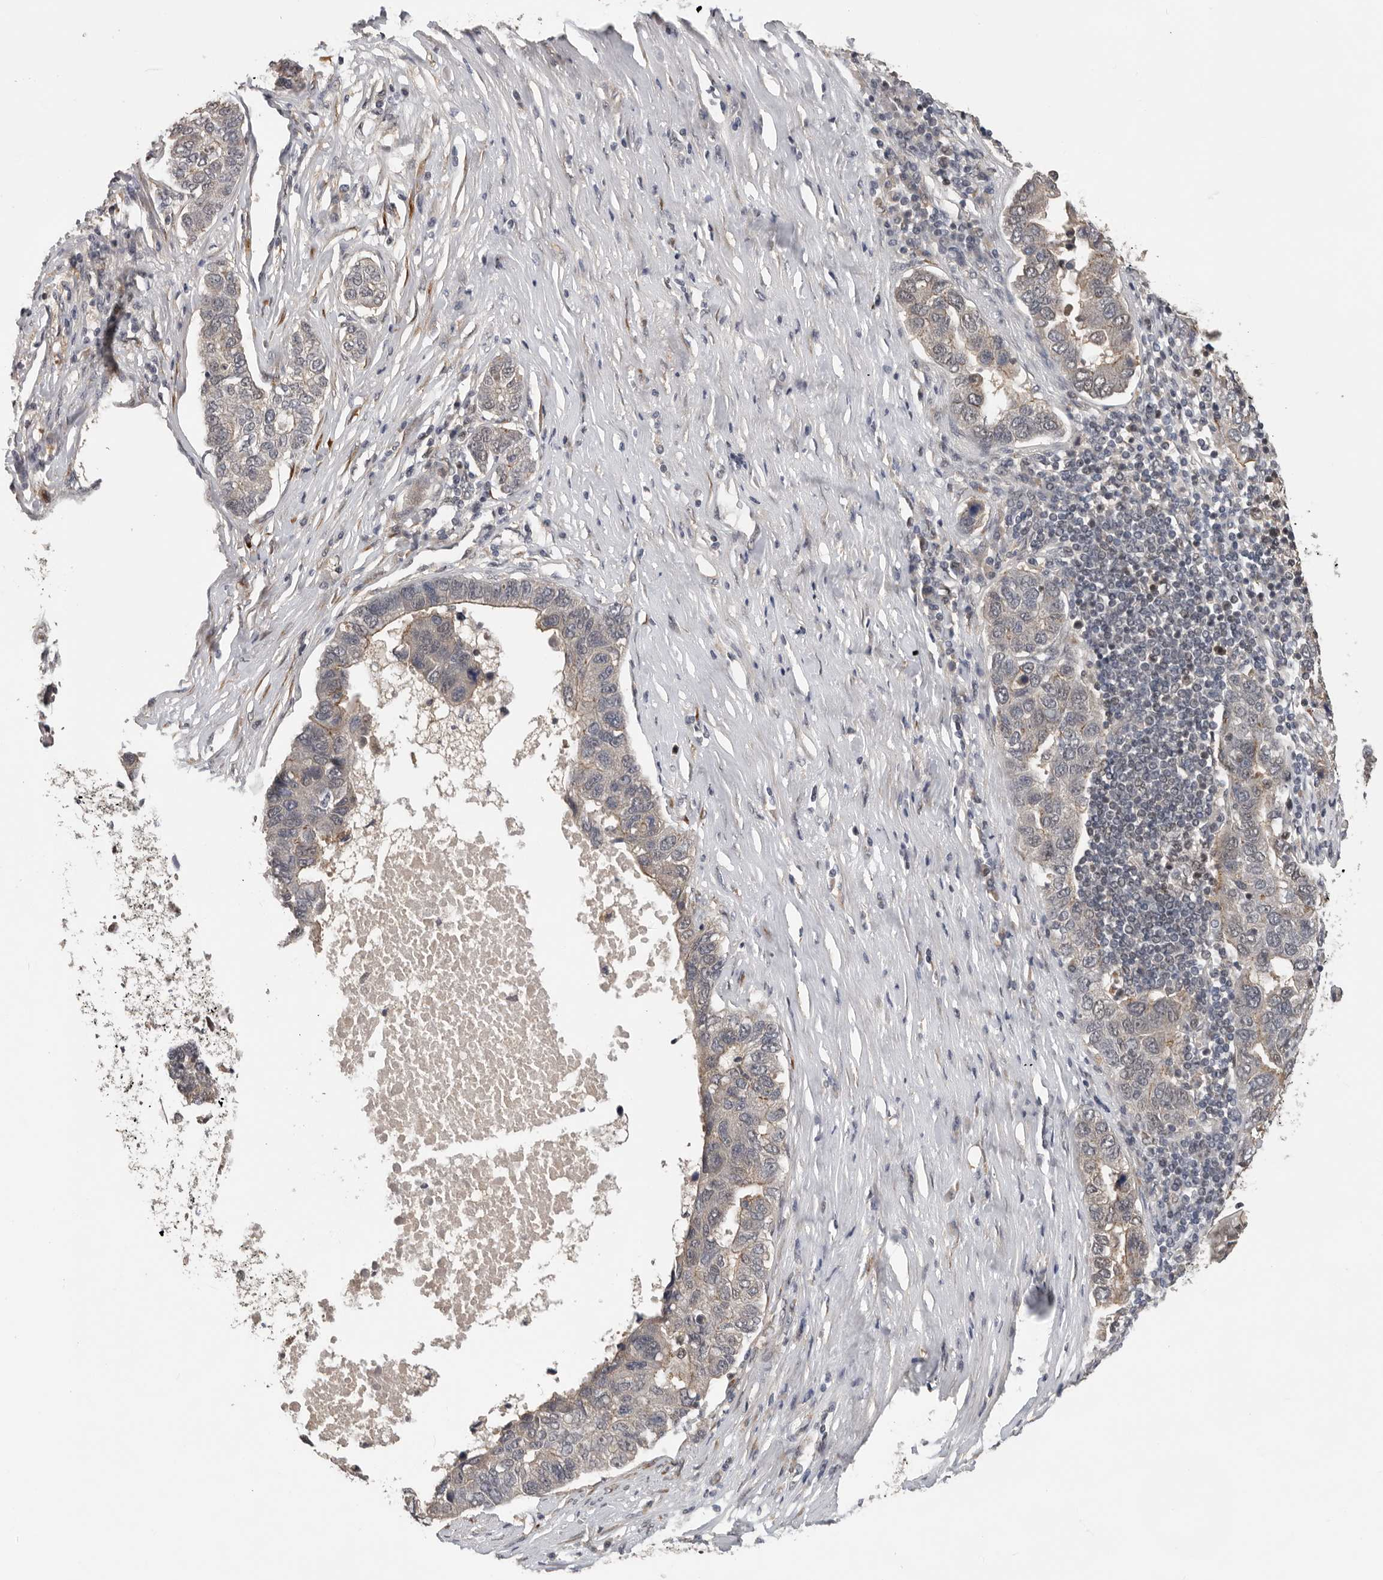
{"staining": {"intensity": "weak", "quantity": "<25%", "location": "nuclear"}, "tissue": "pancreatic cancer", "cell_type": "Tumor cells", "image_type": "cancer", "snomed": [{"axis": "morphology", "description": "Adenocarcinoma, NOS"}, {"axis": "topography", "description": "Pancreas"}], "caption": "A high-resolution histopathology image shows IHC staining of adenocarcinoma (pancreatic), which shows no significant expression in tumor cells.", "gene": "HENMT1", "patient": {"sex": "female", "age": 61}}